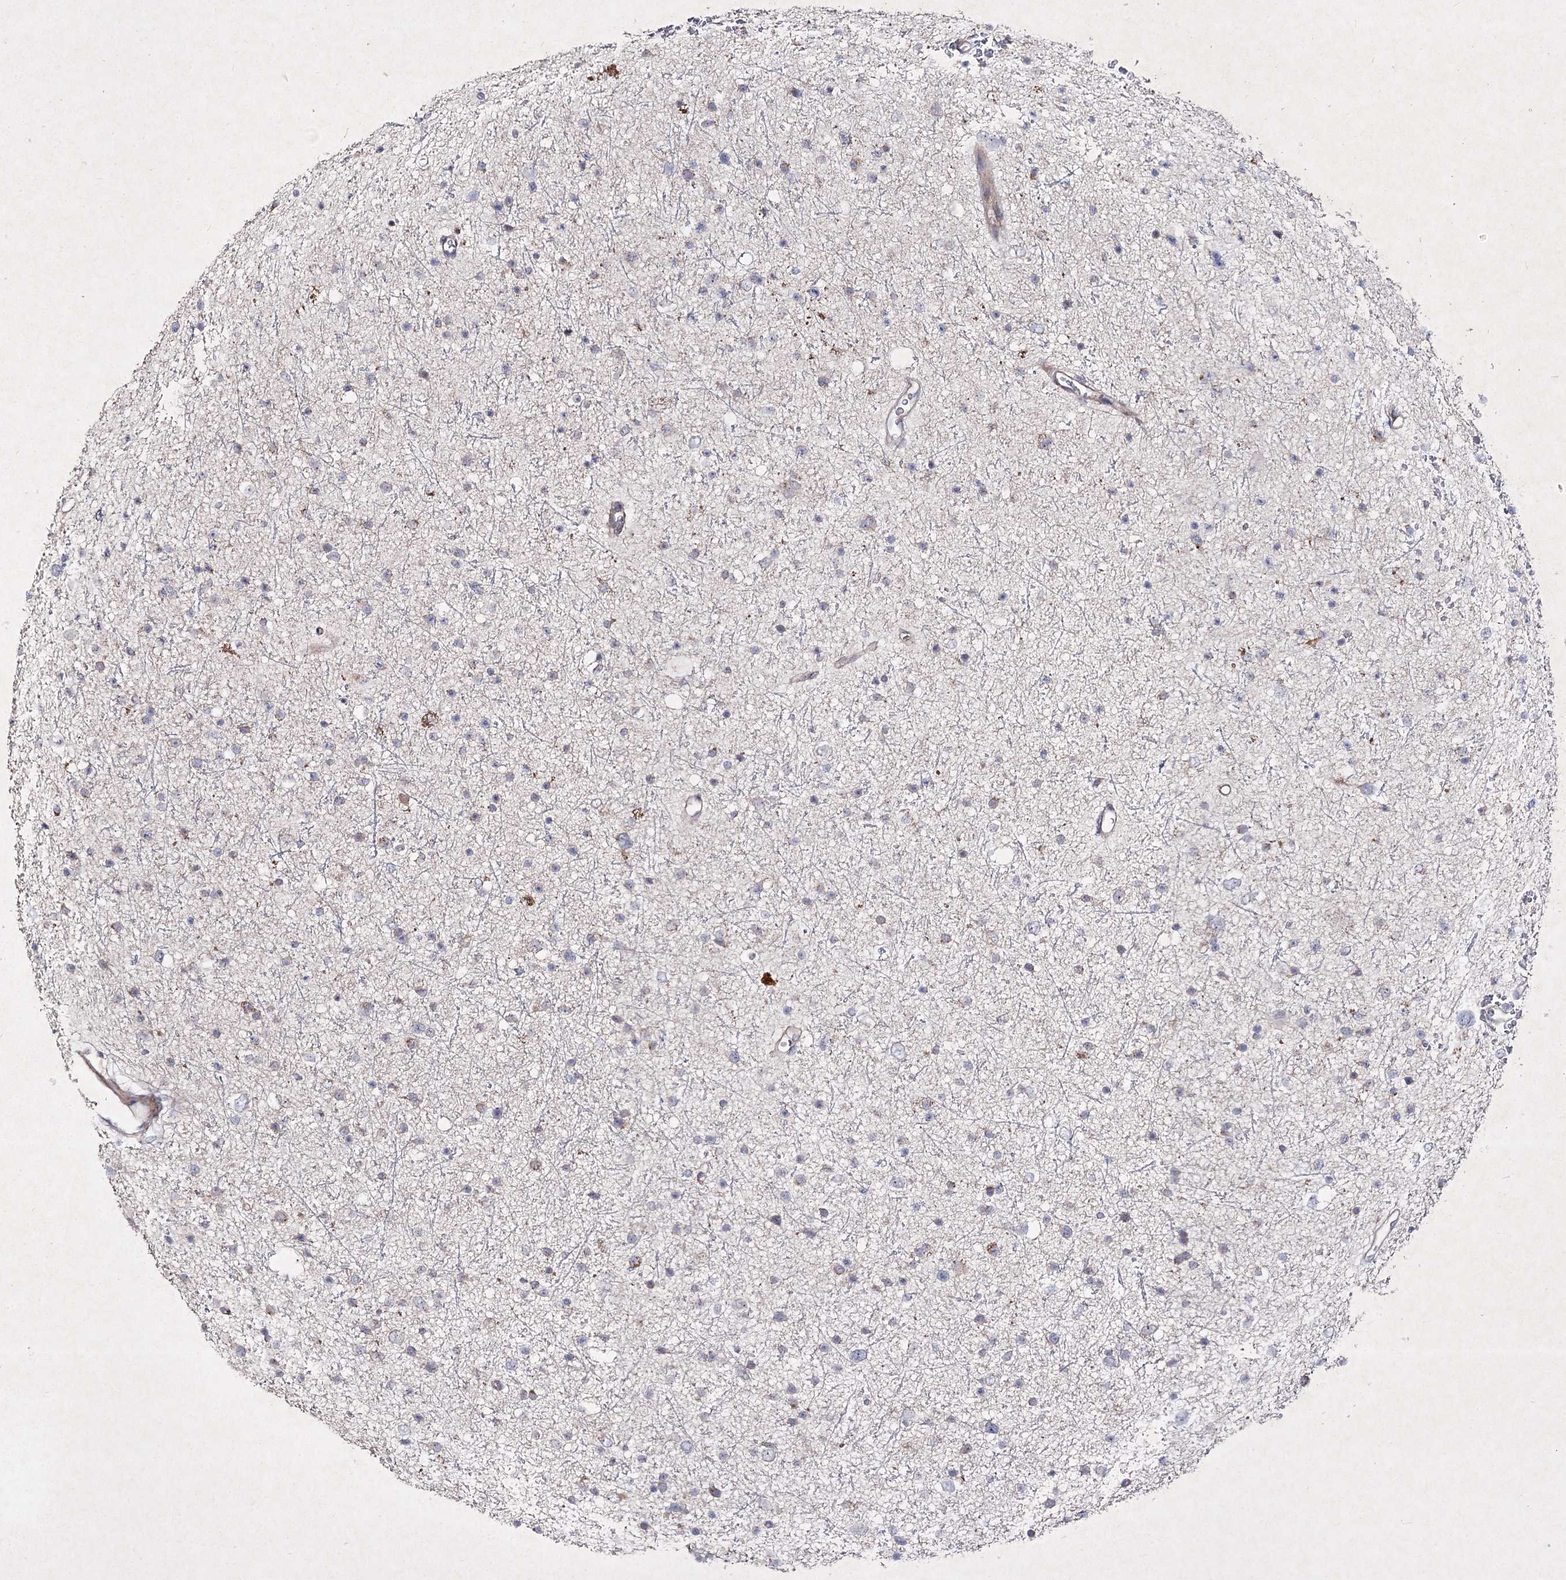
{"staining": {"intensity": "negative", "quantity": "none", "location": "none"}, "tissue": "glioma", "cell_type": "Tumor cells", "image_type": "cancer", "snomed": [{"axis": "morphology", "description": "Glioma, malignant, Low grade"}, {"axis": "topography", "description": "Brain"}], "caption": "This photomicrograph is of glioma stained with IHC to label a protein in brown with the nuclei are counter-stained blue. There is no expression in tumor cells. (DAB (3,3'-diaminobenzidine) IHC, high magnification).", "gene": "CIB2", "patient": {"sex": "female", "age": 37}}